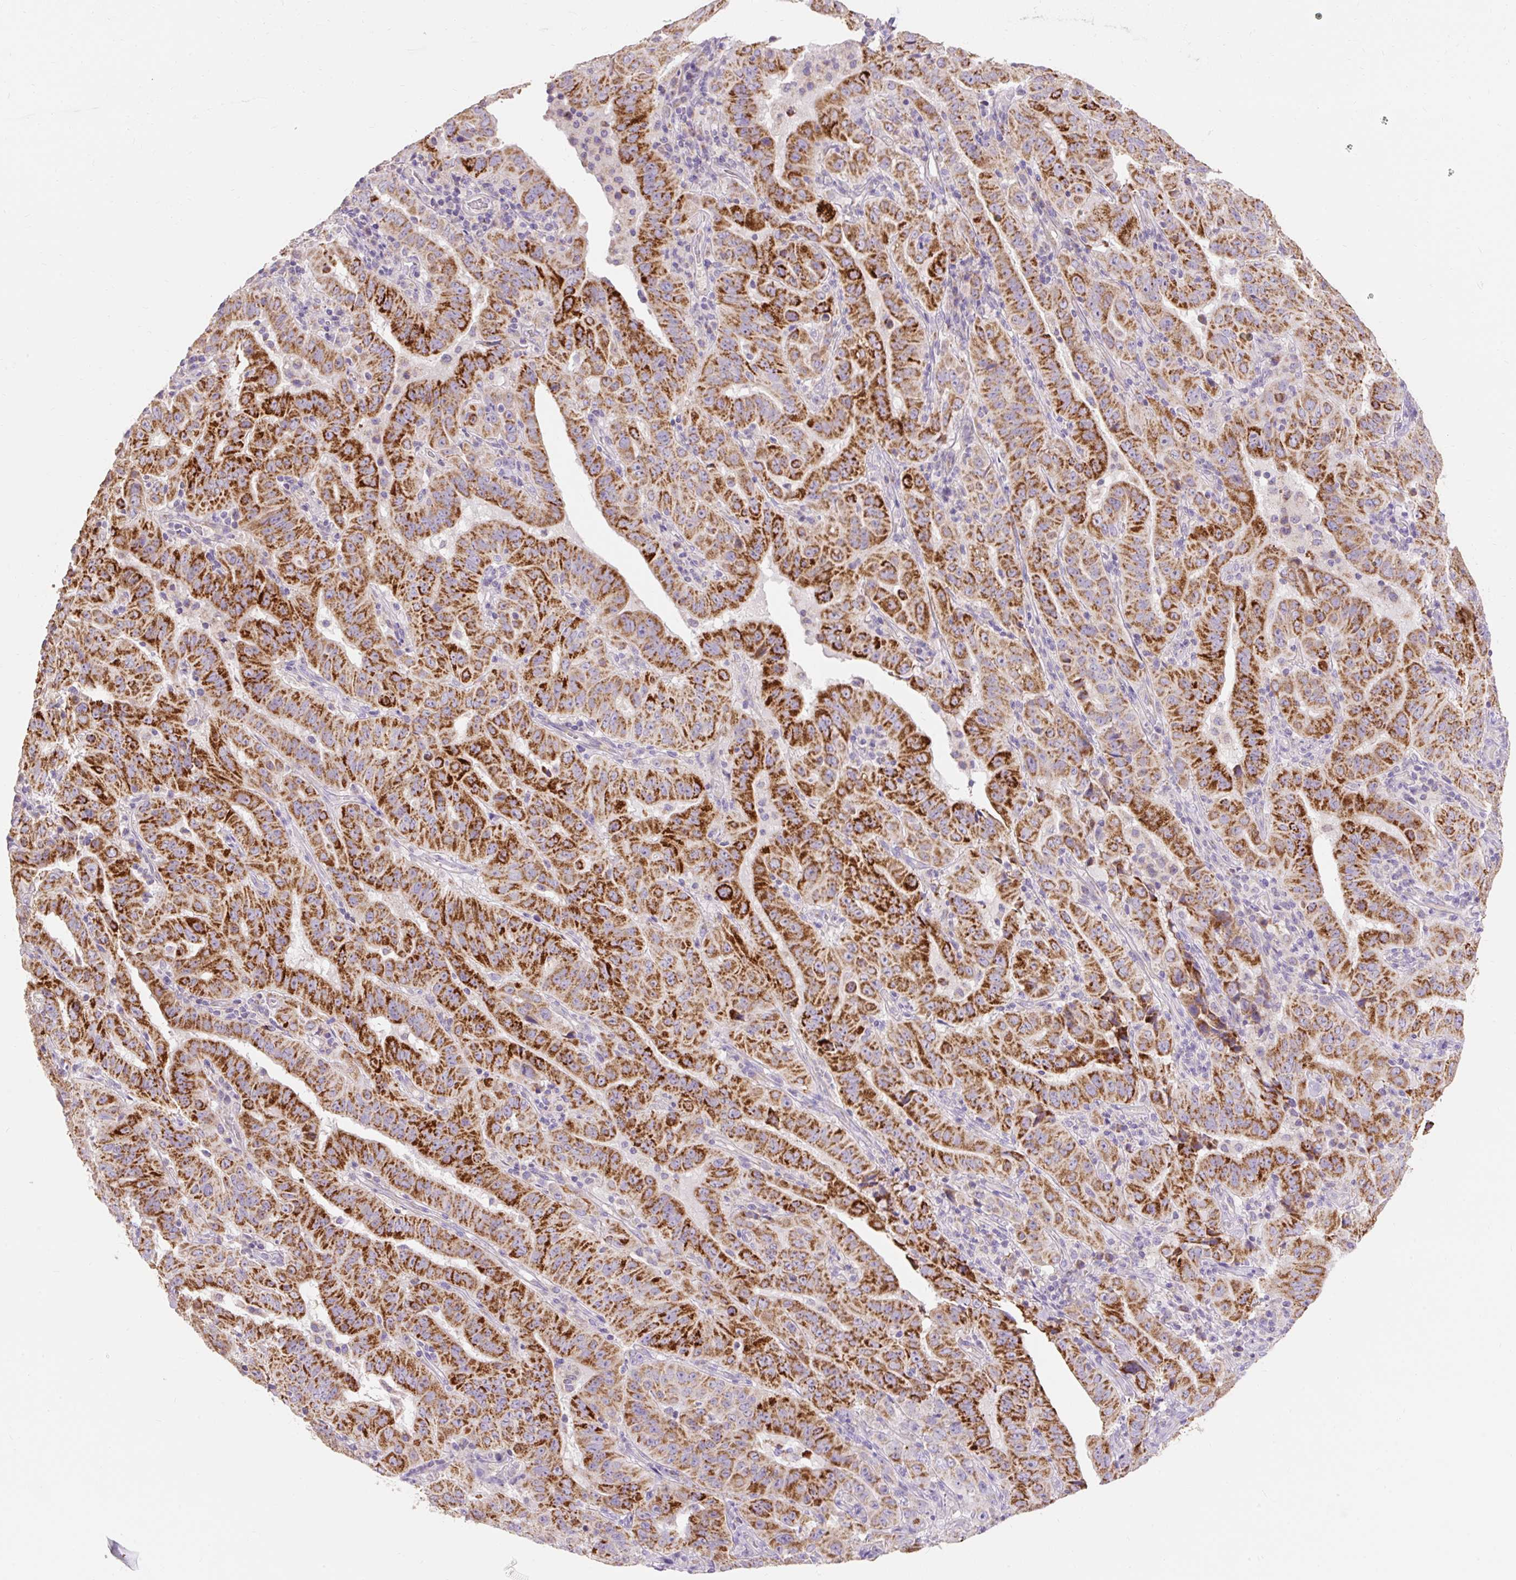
{"staining": {"intensity": "strong", "quantity": ">75%", "location": "cytoplasmic/membranous"}, "tissue": "pancreatic cancer", "cell_type": "Tumor cells", "image_type": "cancer", "snomed": [{"axis": "morphology", "description": "Adenocarcinoma, NOS"}, {"axis": "topography", "description": "Pancreas"}], "caption": "Protein staining of adenocarcinoma (pancreatic) tissue reveals strong cytoplasmic/membranous expression in about >75% of tumor cells.", "gene": "PMAIP1", "patient": {"sex": "male", "age": 63}}